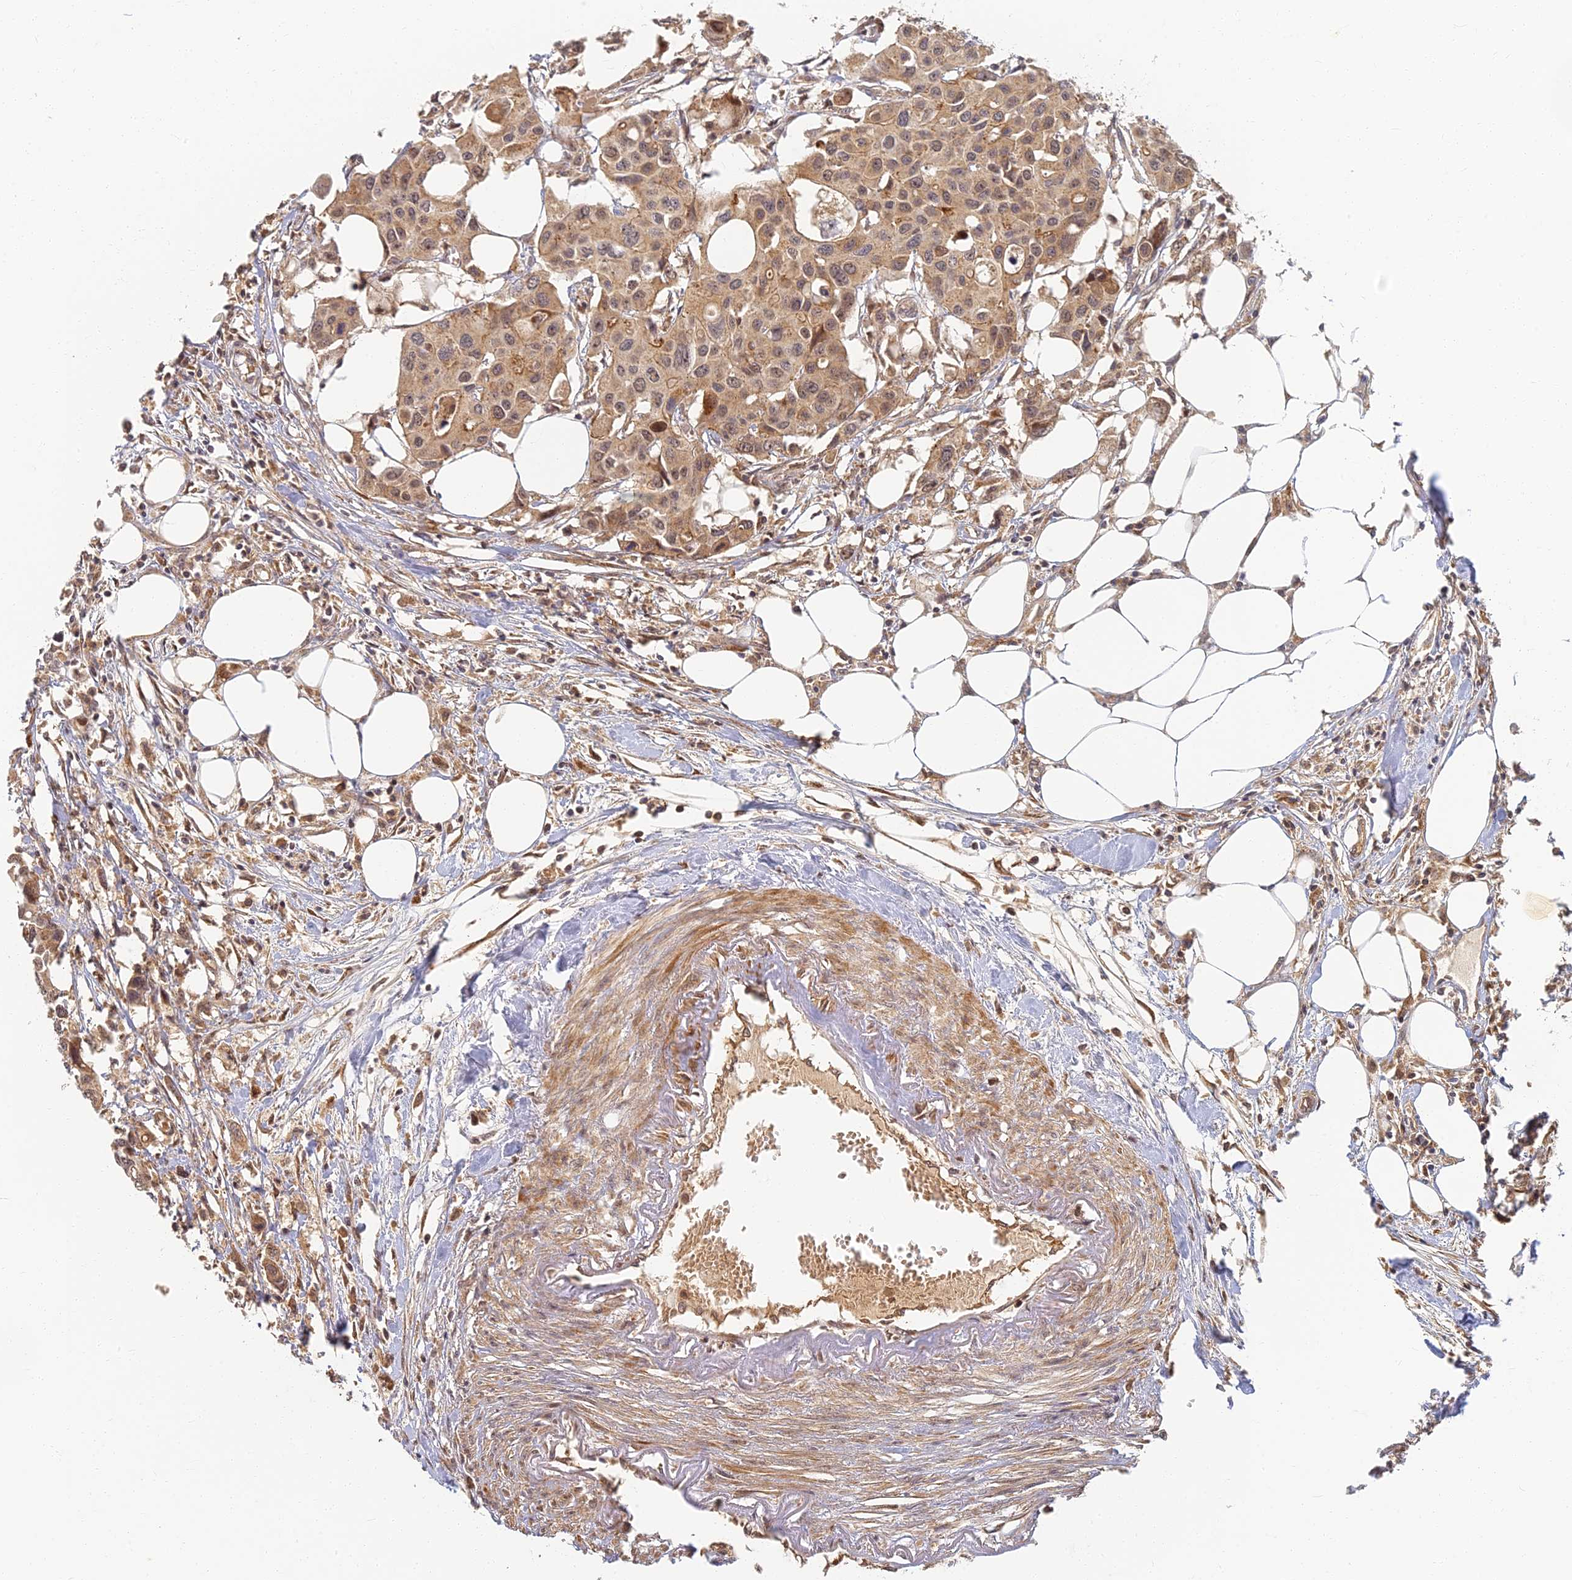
{"staining": {"intensity": "moderate", "quantity": ">75%", "location": "cytoplasmic/membranous"}, "tissue": "colorectal cancer", "cell_type": "Tumor cells", "image_type": "cancer", "snomed": [{"axis": "morphology", "description": "Adenocarcinoma, NOS"}, {"axis": "topography", "description": "Colon"}], "caption": "Moderate cytoplasmic/membranous staining for a protein is seen in approximately >75% of tumor cells of colorectal adenocarcinoma using IHC.", "gene": "RGL3", "patient": {"sex": "male", "age": 77}}